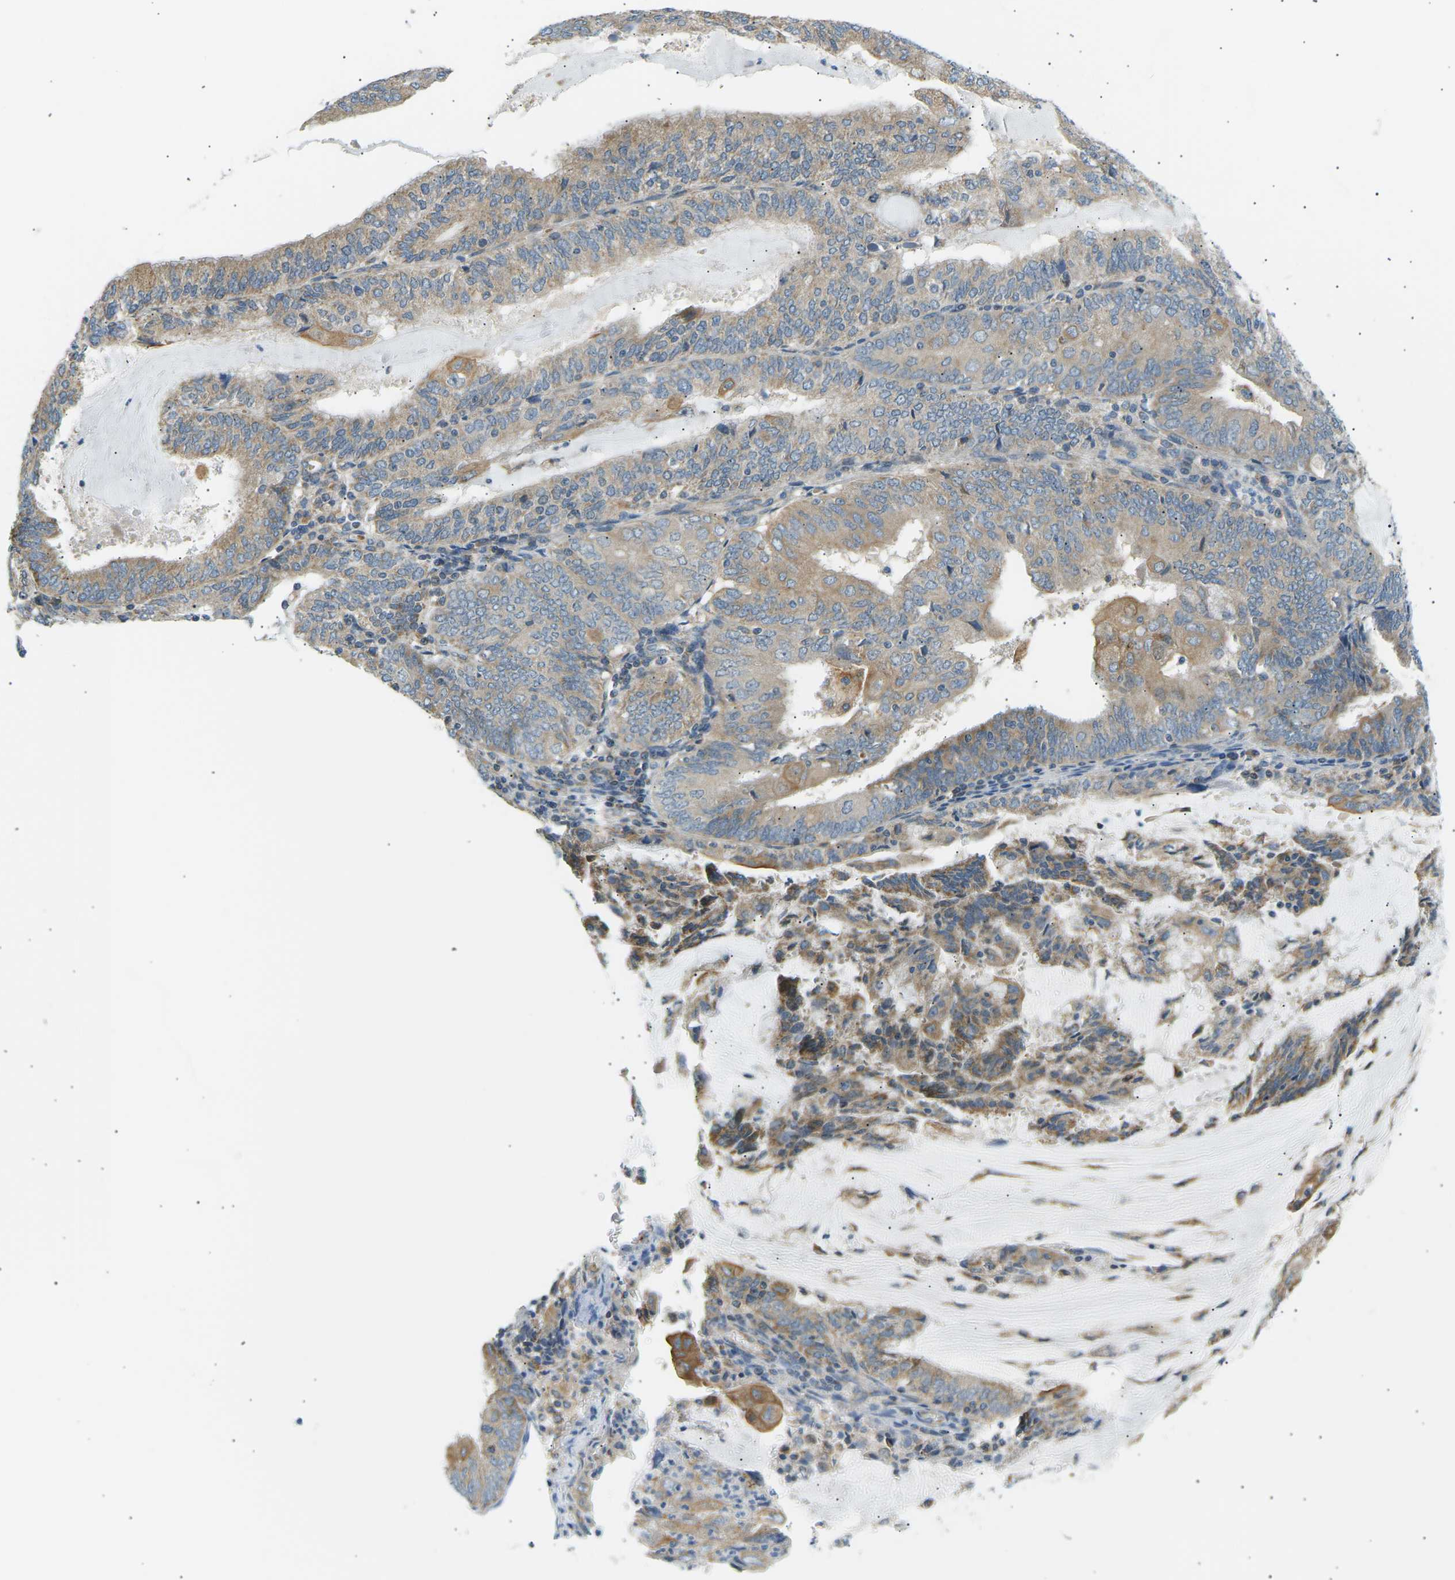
{"staining": {"intensity": "moderate", "quantity": ">75%", "location": "cytoplasmic/membranous"}, "tissue": "endometrial cancer", "cell_type": "Tumor cells", "image_type": "cancer", "snomed": [{"axis": "morphology", "description": "Adenocarcinoma, NOS"}, {"axis": "topography", "description": "Endometrium"}], "caption": "The histopathology image exhibits a brown stain indicating the presence of a protein in the cytoplasmic/membranous of tumor cells in endometrial cancer (adenocarcinoma). The protein is shown in brown color, while the nuclei are stained blue.", "gene": "TBC1D8", "patient": {"sex": "female", "age": 81}}